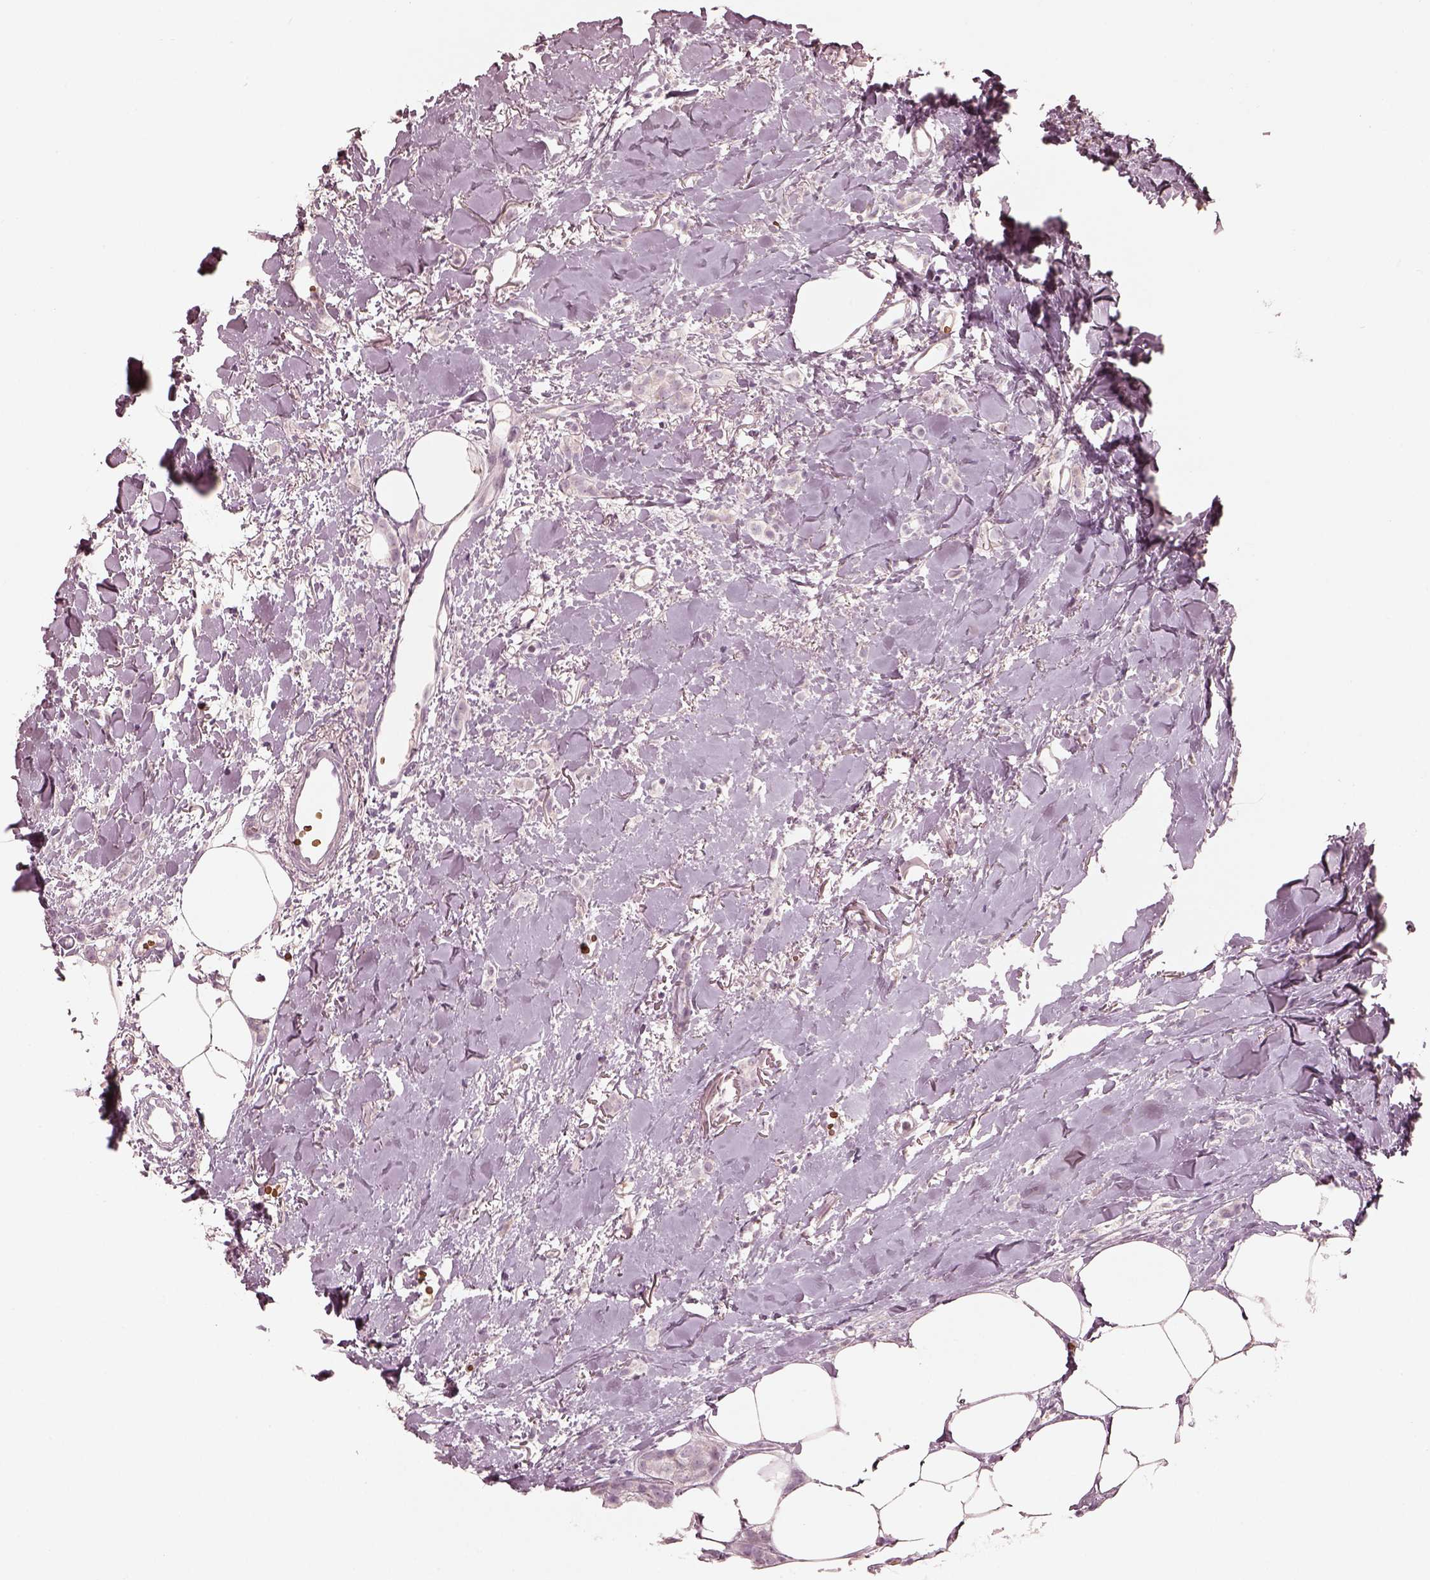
{"staining": {"intensity": "negative", "quantity": "none", "location": "none"}, "tissue": "breast cancer", "cell_type": "Tumor cells", "image_type": "cancer", "snomed": [{"axis": "morphology", "description": "Duct carcinoma"}, {"axis": "topography", "description": "Breast"}], "caption": "Histopathology image shows no significant protein expression in tumor cells of breast cancer (intraductal carcinoma).", "gene": "ANKLE1", "patient": {"sex": "female", "age": 85}}